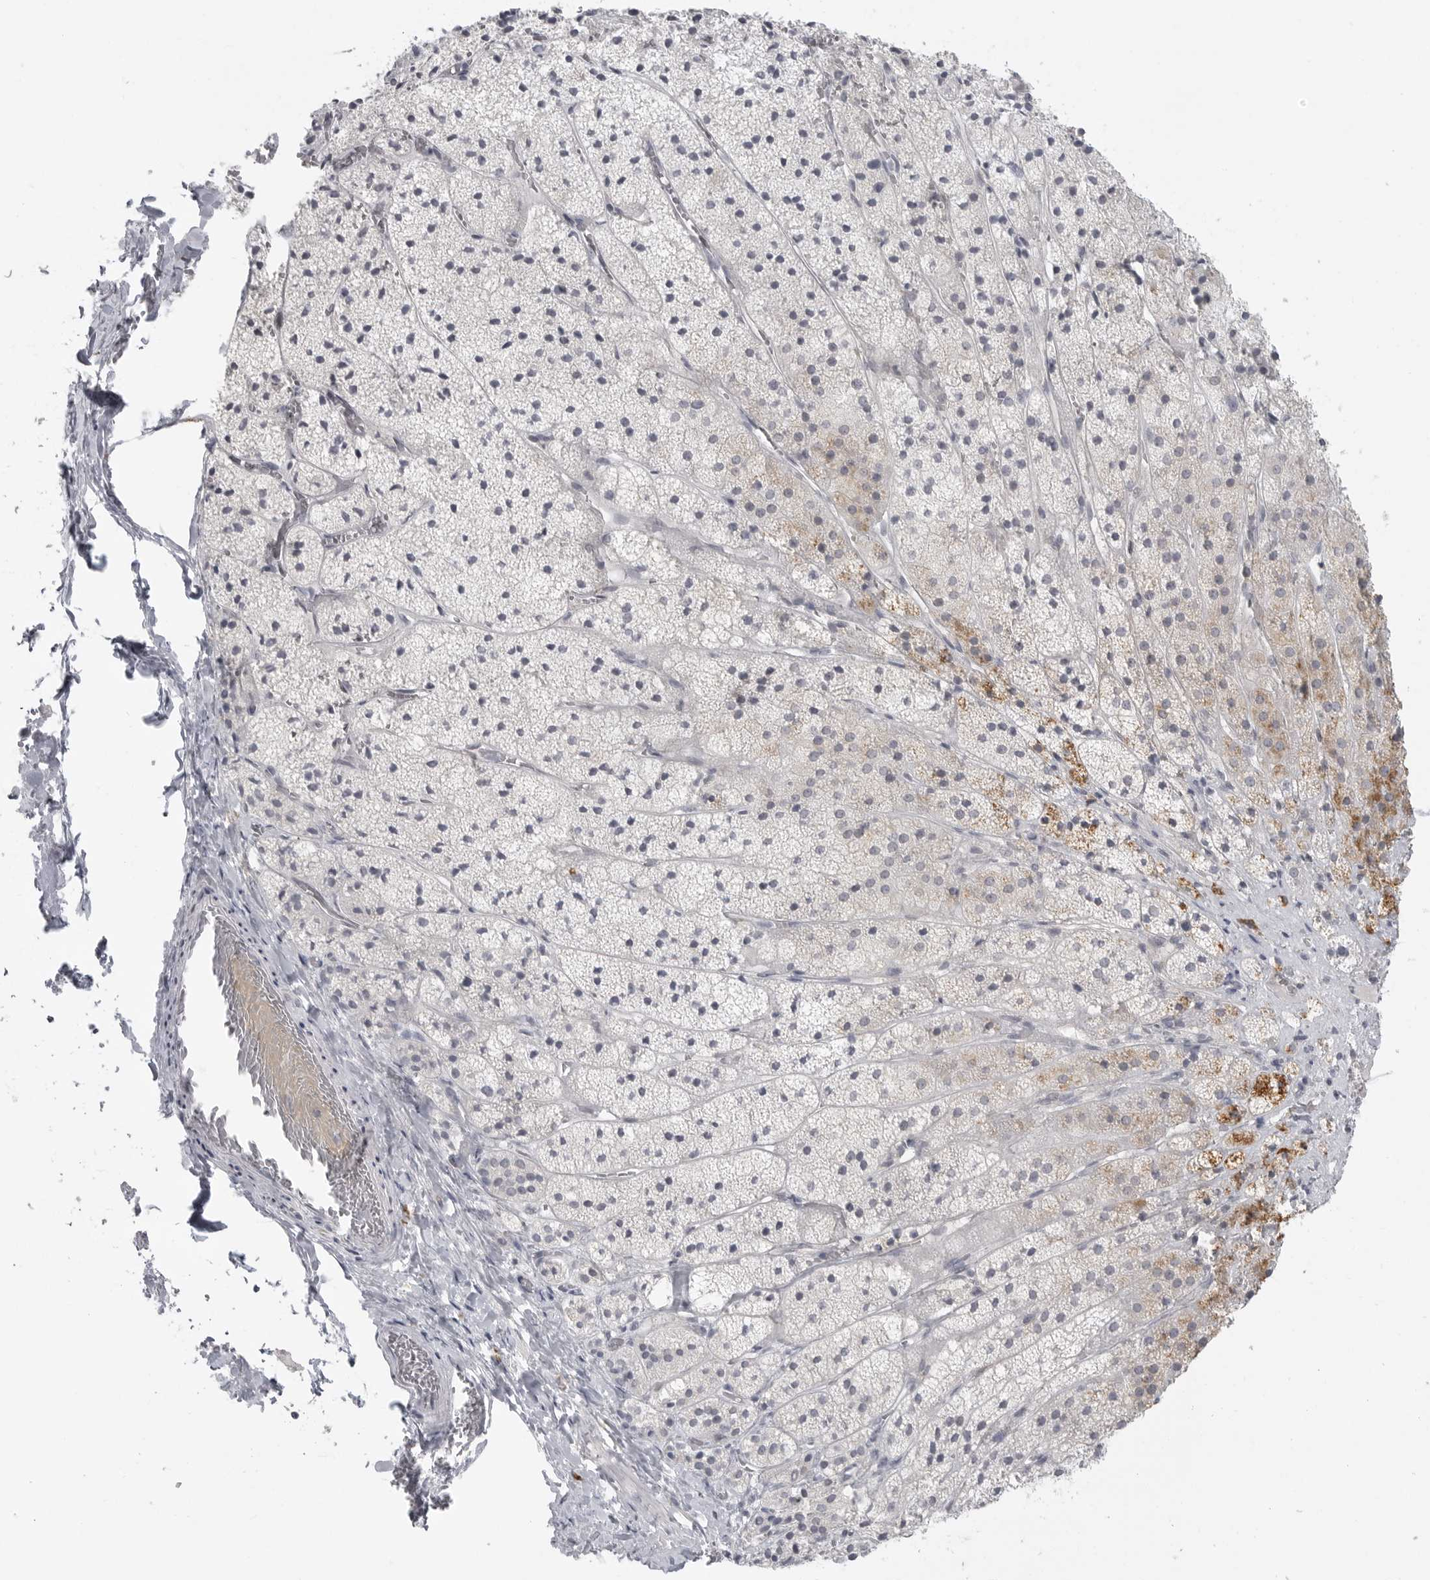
{"staining": {"intensity": "moderate", "quantity": "<25%", "location": "cytoplasmic/membranous"}, "tissue": "adrenal gland", "cell_type": "Glandular cells", "image_type": "normal", "snomed": [{"axis": "morphology", "description": "Normal tissue, NOS"}, {"axis": "topography", "description": "Adrenal gland"}], "caption": "This histopathology image displays immunohistochemistry staining of normal adrenal gland, with low moderate cytoplasmic/membranous staining in approximately <25% of glandular cells.", "gene": "TCTN3", "patient": {"sex": "female", "age": 44}}